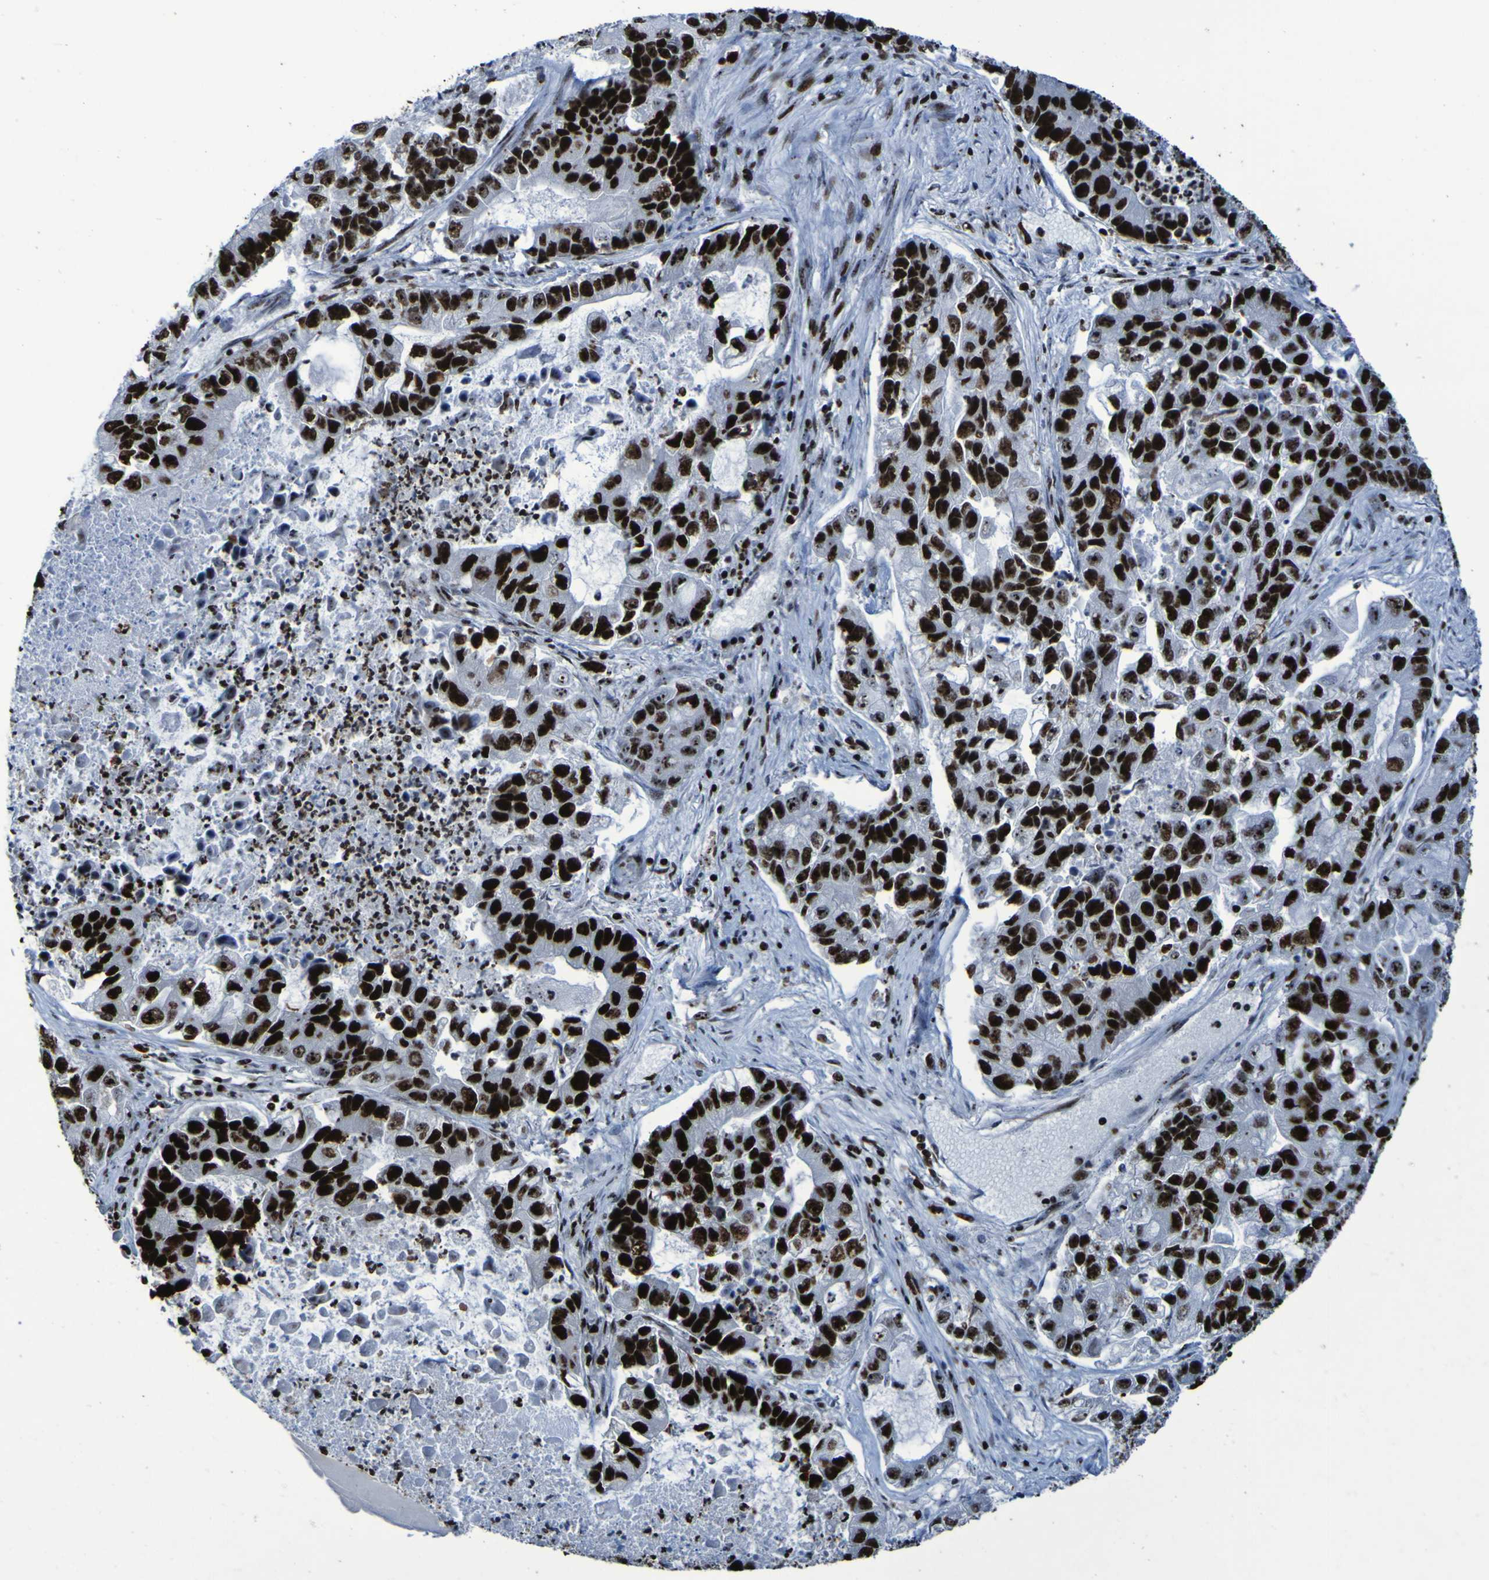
{"staining": {"intensity": "strong", "quantity": ">75%", "location": "nuclear"}, "tissue": "lung cancer", "cell_type": "Tumor cells", "image_type": "cancer", "snomed": [{"axis": "morphology", "description": "Adenocarcinoma, NOS"}, {"axis": "topography", "description": "Lung"}], "caption": "This histopathology image exhibits immunohistochemistry staining of human lung cancer, with high strong nuclear positivity in approximately >75% of tumor cells.", "gene": "NPM1", "patient": {"sex": "female", "age": 51}}